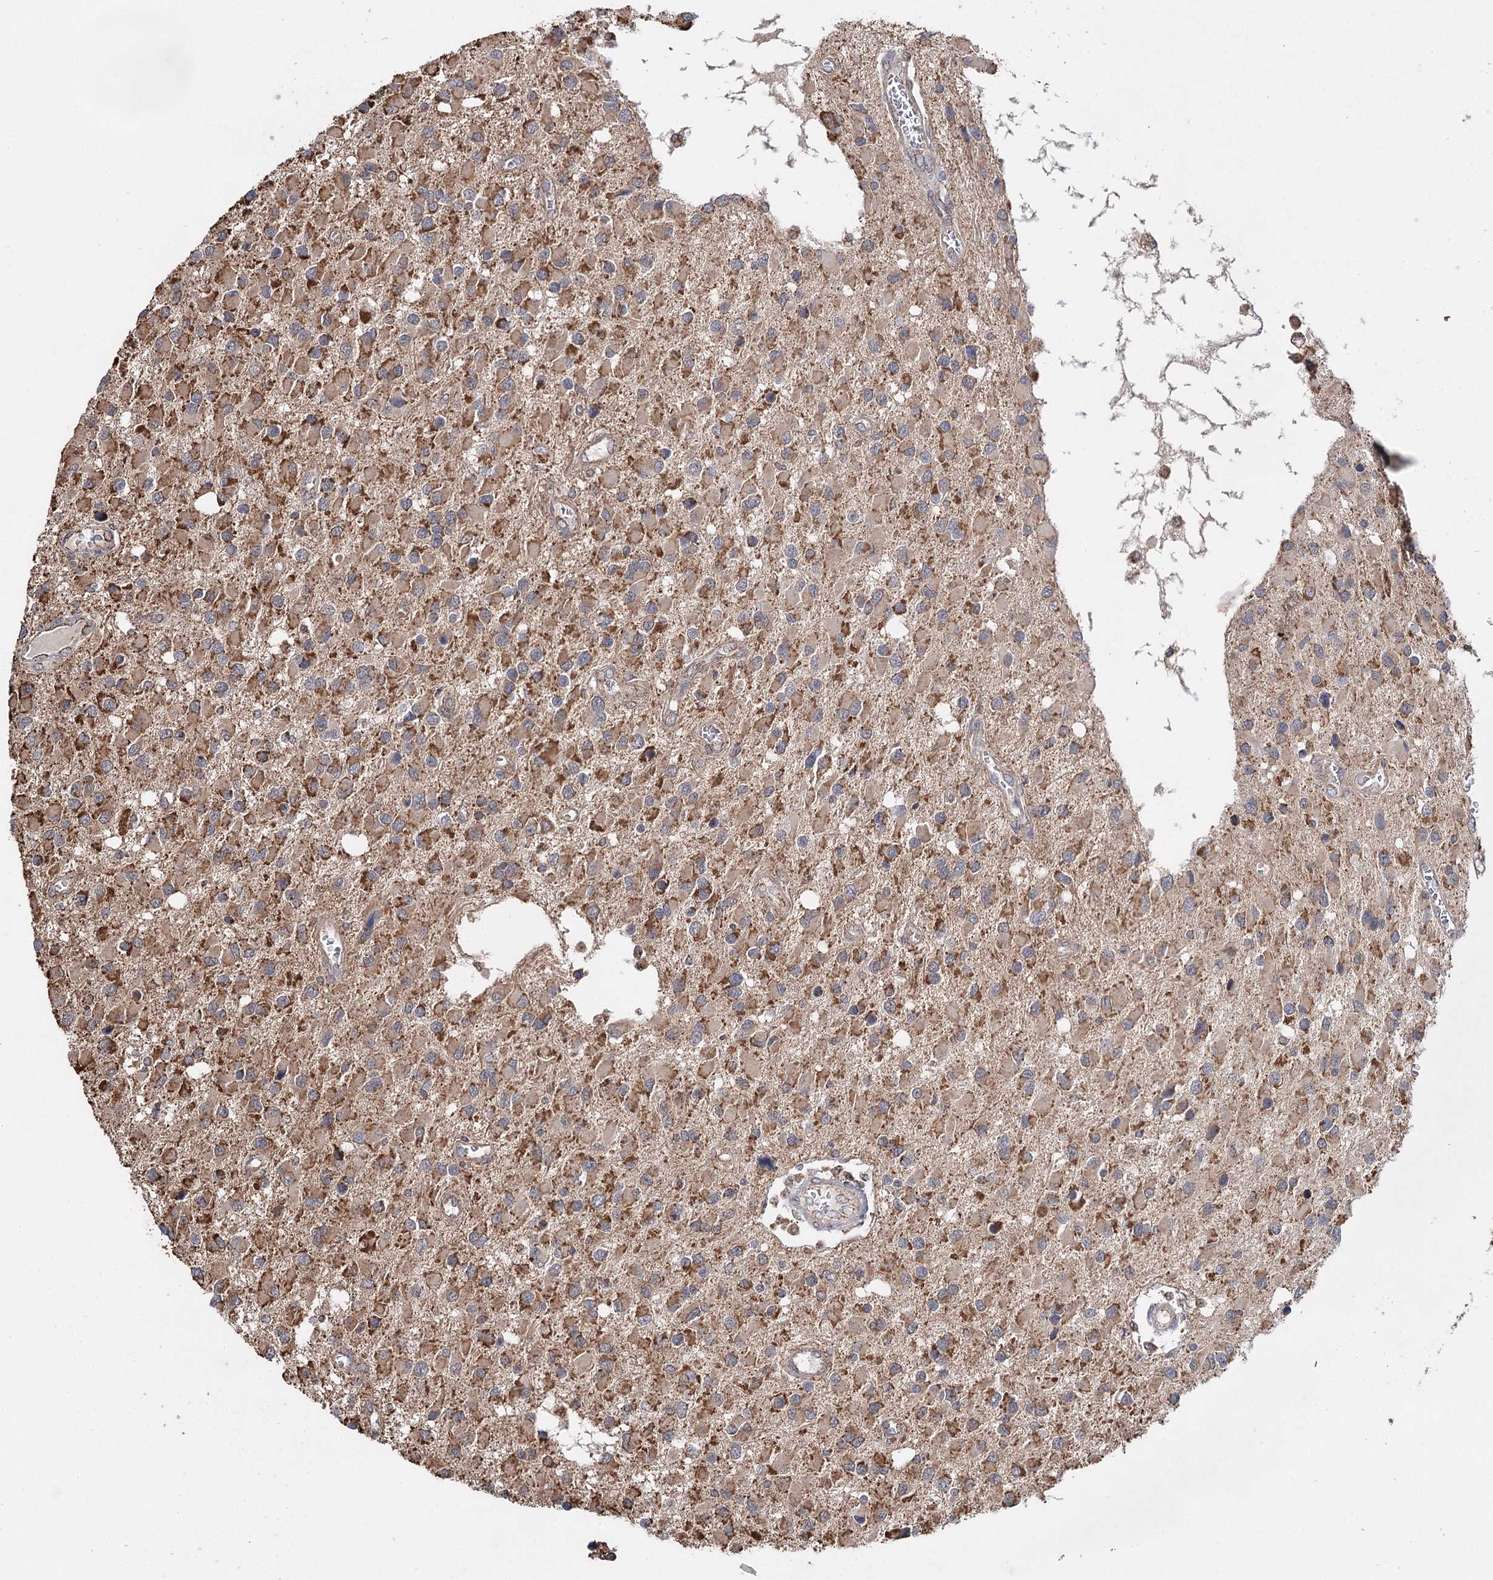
{"staining": {"intensity": "moderate", "quantity": ">75%", "location": "cytoplasmic/membranous"}, "tissue": "glioma", "cell_type": "Tumor cells", "image_type": "cancer", "snomed": [{"axis": "morphology", "description": "Glioma, malignant, High grade"}, {"axis": "topography", "description": "Brain"}], "caption": "High-magnification brightfield microscopy of glioma stained with DAB (brown) and counterstained with hematoxylin (blue). tumor cells exhibit moderate cytoplasmic/membranous expression is appreciated in about>75% of cells. (brown staining indicates protein expression, while blue staining denotes nuclei).", "gene": "PIK3CB", "patient": {"sex": "male", "age": 53}}